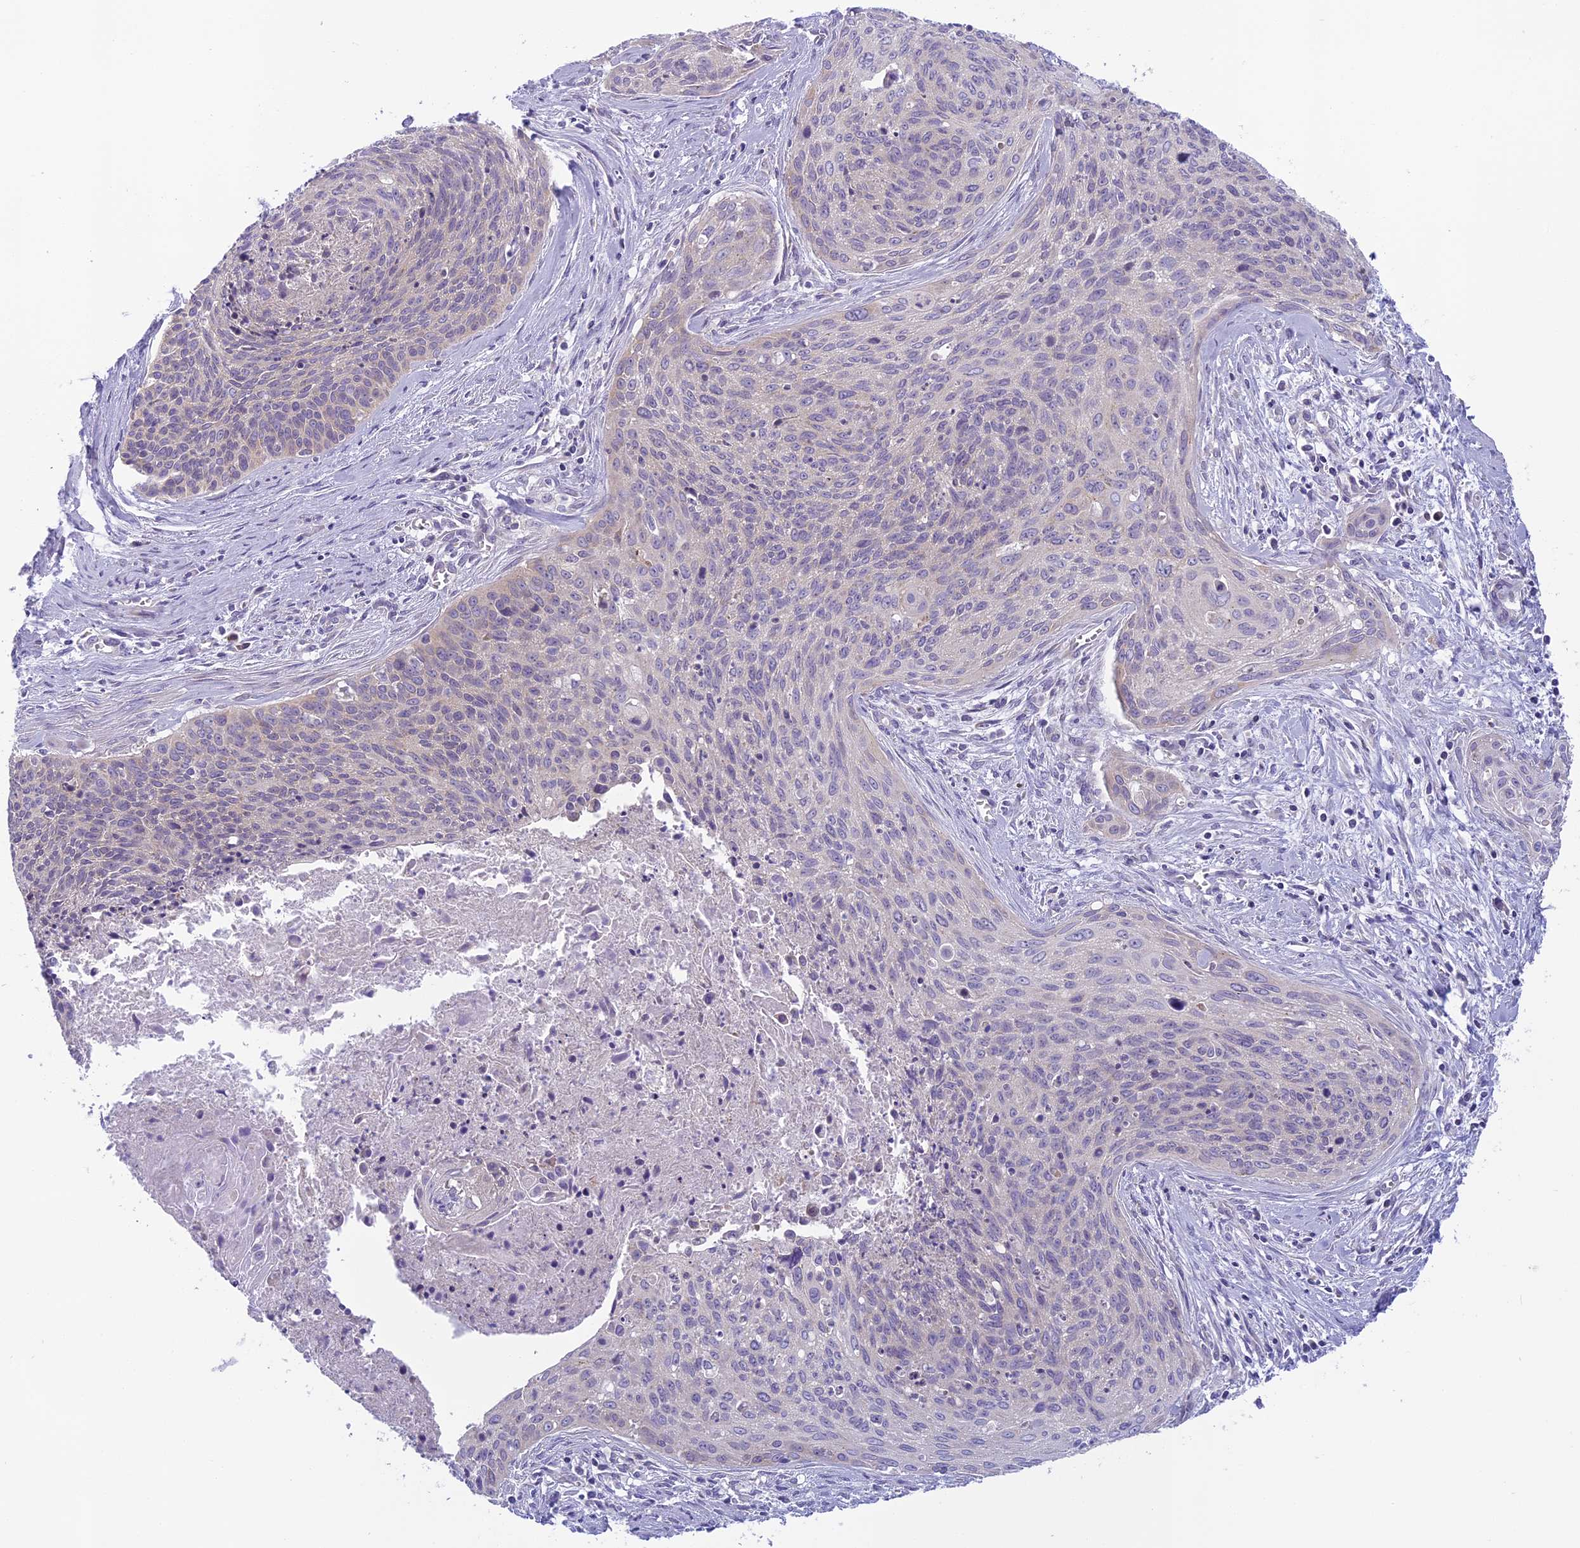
{"staining": {"intensity": "negative", "quantity": "none", "location": "none"}, "tissue": "cervical cancer", "cell_type": "Tumor cells", "image_type": "cancer", "snomed": [{"axis": "morphology", "description": "Squamous cell carcinoma, NOS"}, {"axis": "topography", "description": "Cervix"}], "caption": "This is an immunohistochemistry (IHC) image of human cervical cancer. There is no staining in tumor cells.", "gene": "ARHGEF37", "patient": {"sex": "female", "age": 55}}